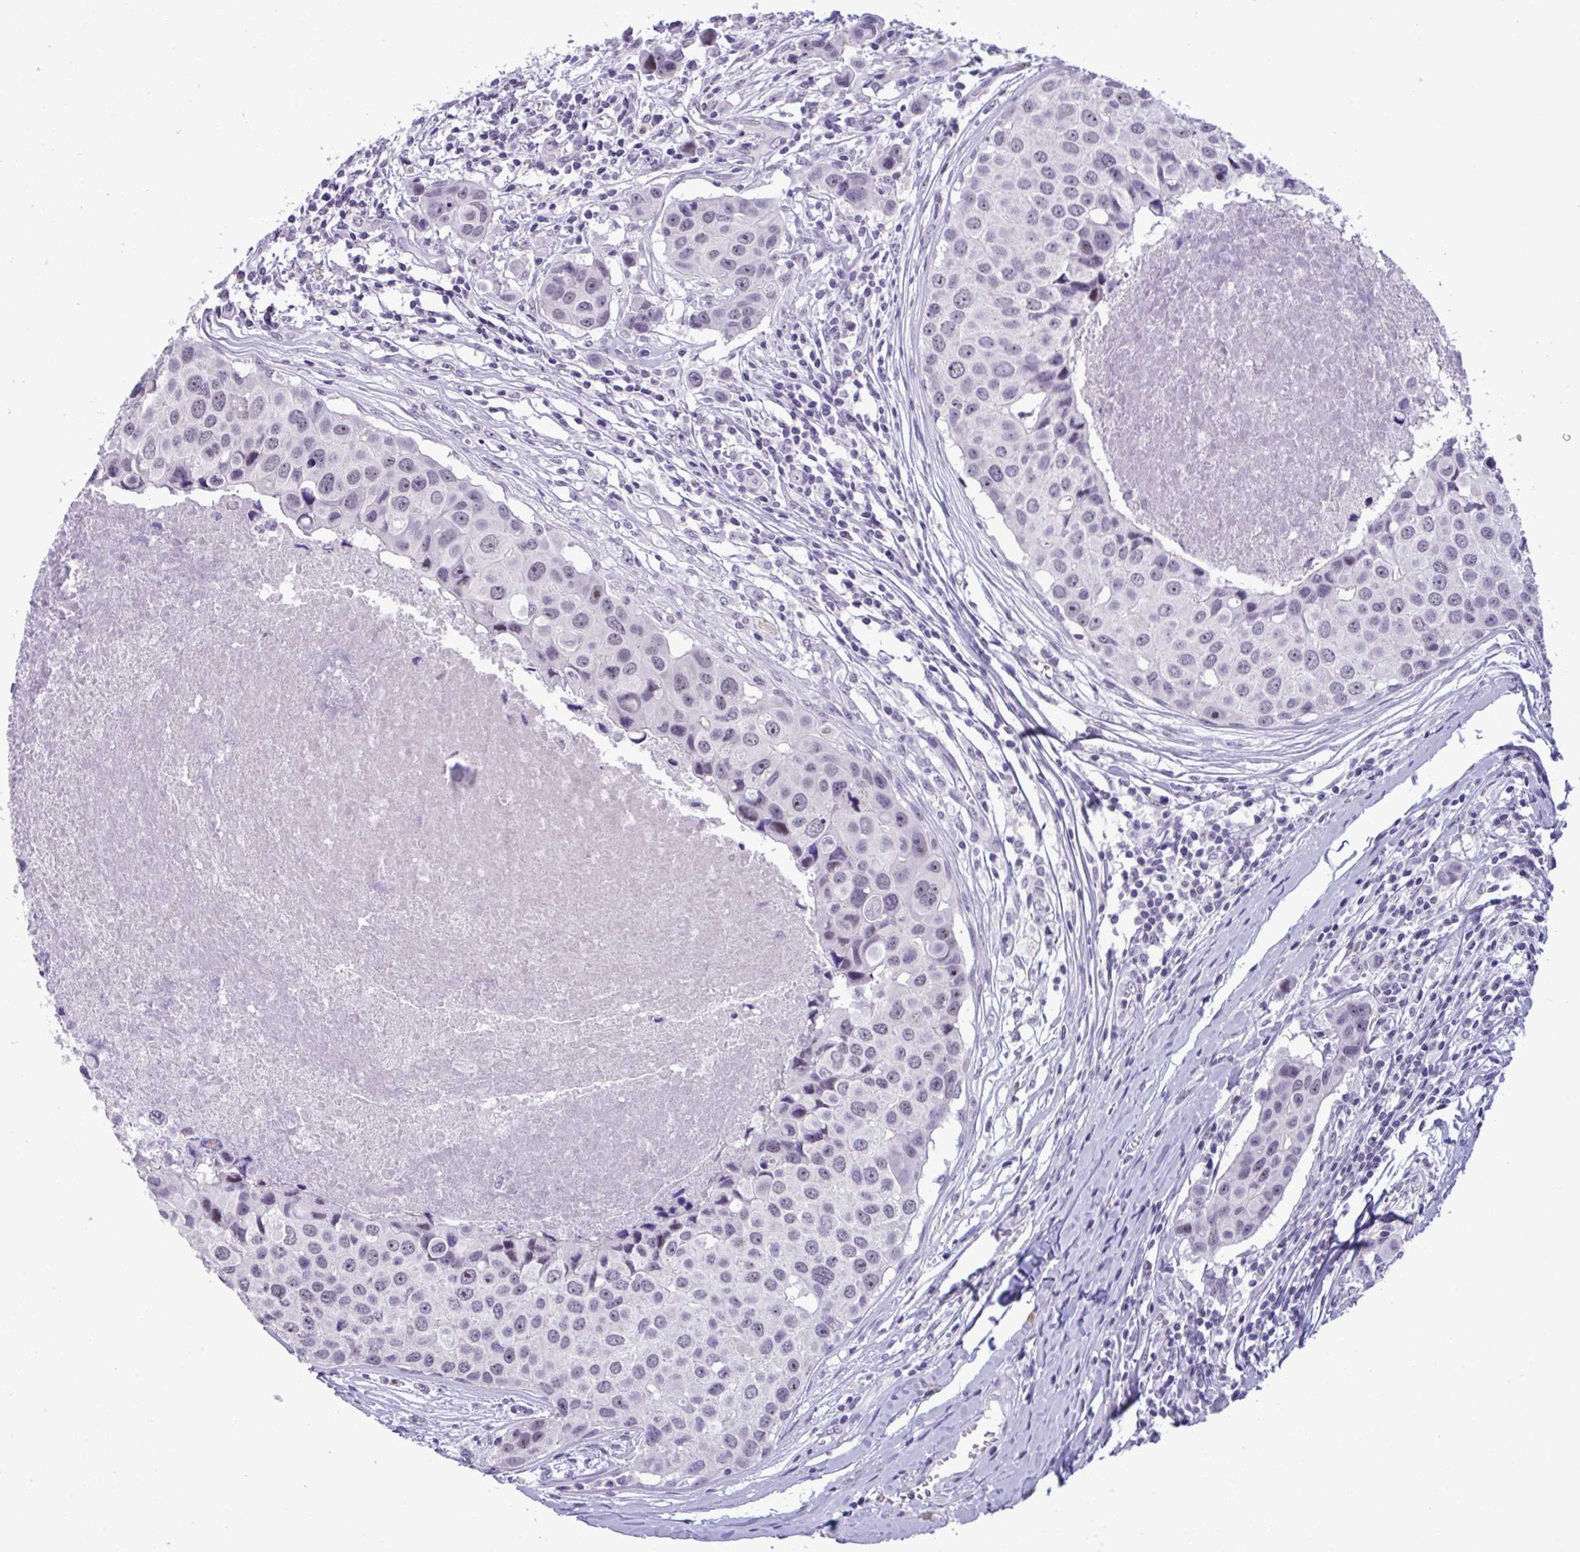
{"staining": {"intensity": "negative", "quantity": "none", "location": "none"}, "tissue": "breast cancer", "cell_type": "Tumor cells", "image_type": "cancer", "snomed": [{"axis": "morphology", "description": "Duct carcinoma"}, {"axis": "topography", "description": "Breast"}], "caption": "Photomicrograph shows no significant protein staining in tumor cells of breast invasive ductal carcinoma. The staining was performed using DAB to visualize the protein expression in brown, while the nuclei were stained in blue with hematoxylin (Magnification: 20x).", "gene": "YBX2", "patient": {"sex": "female", "age": 24}}